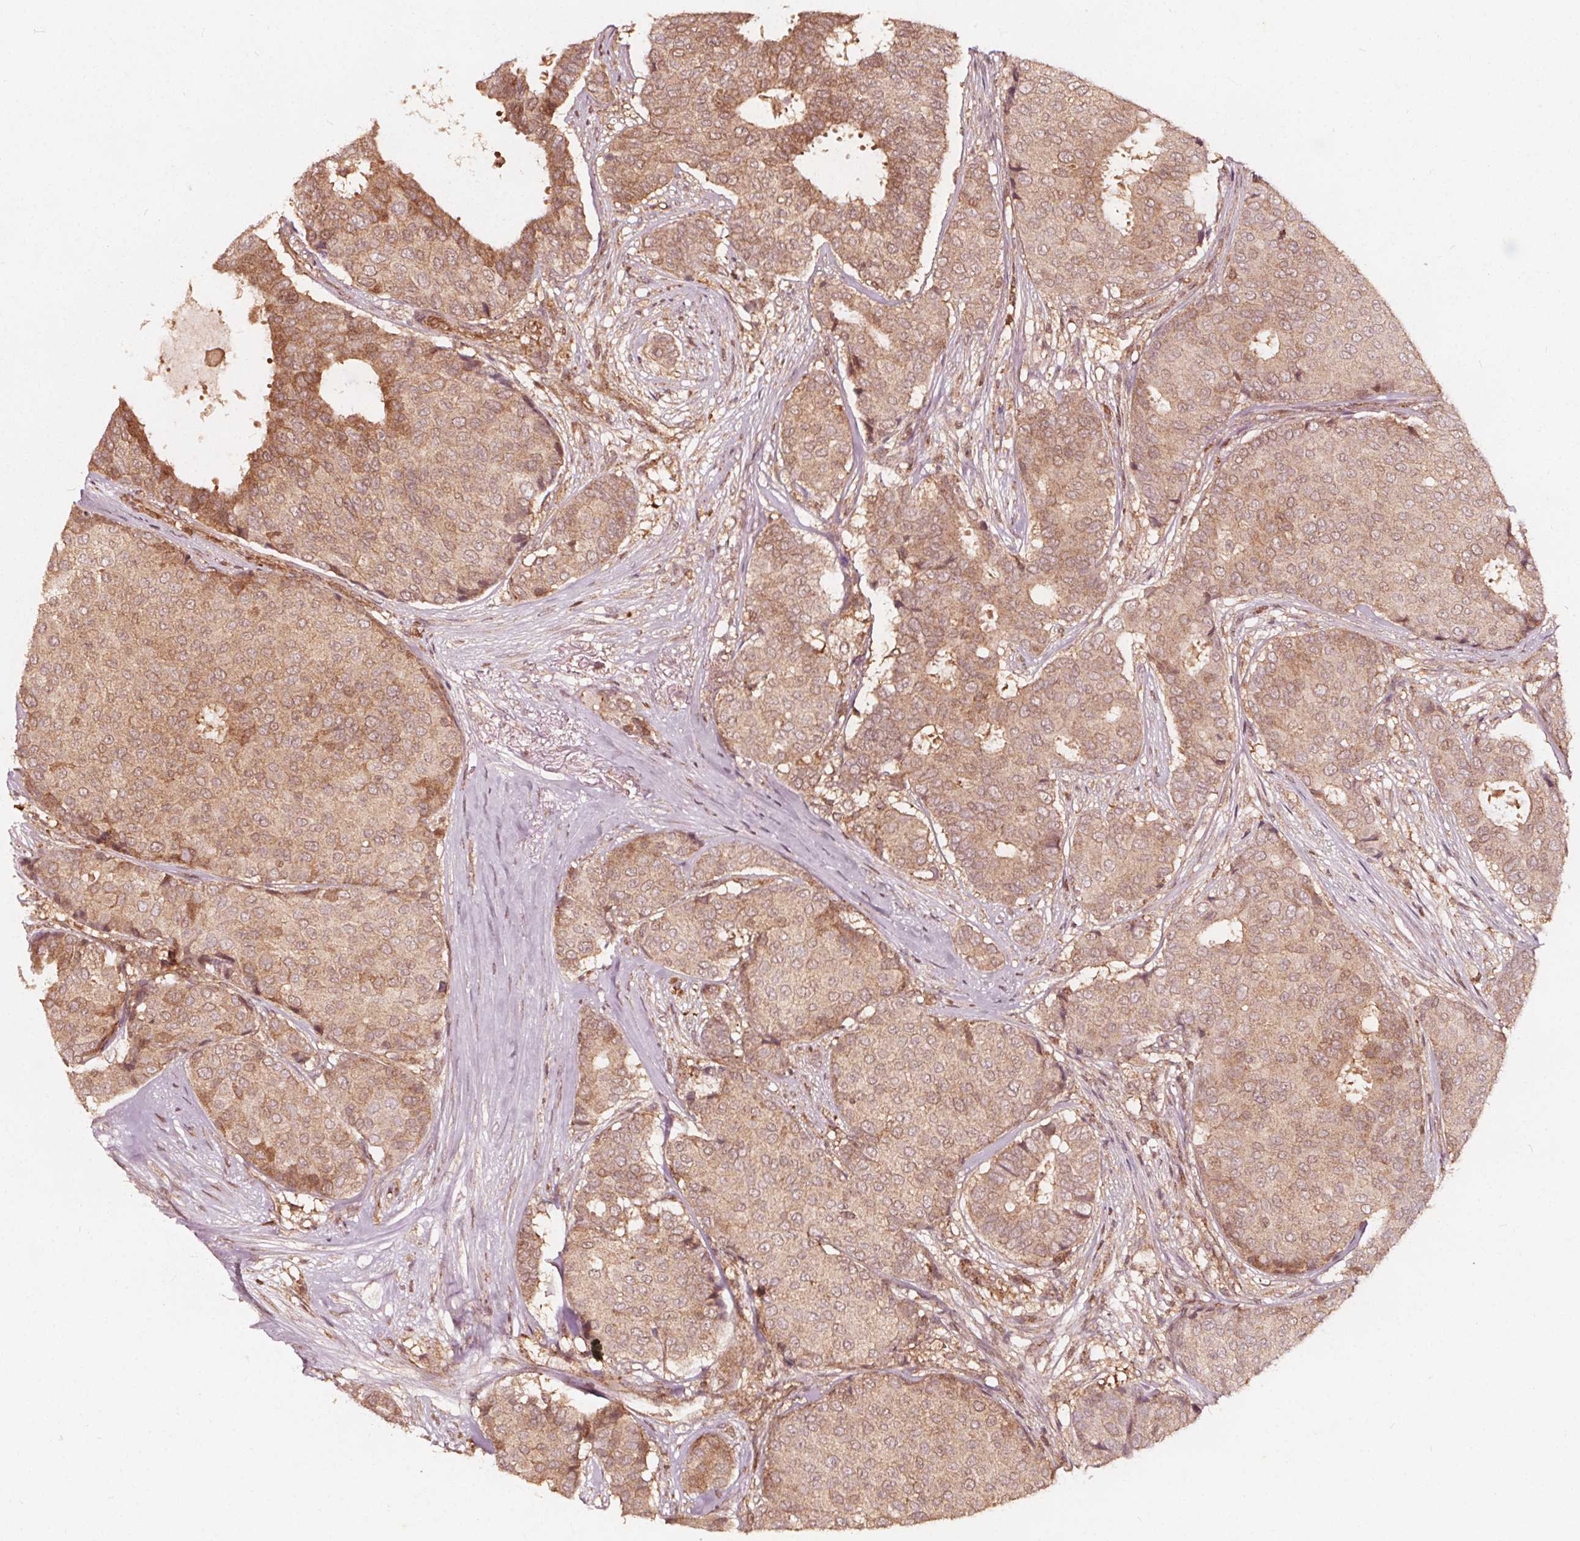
{"staining": {"intensity": "moderate", "quantity": ">75%", "location": "cytoplasmic/membranous"}, "tissue": "breast cancer", "cell_type": "Tumor cells", "image_type": "cancer", "snomed": [{"axis": "morphology", "description": "Duct carcinoma"}, {"axis": "topography", "description": "Breast"}], "caption": "This micrograph reveals immunohistochemistry staining of human breast infiltrating ductal carcinoma, with medium moderate cytoplasmic/membranous expression in about >75% of tumor cells.", "gene": "AIP", "patient": {"sex": "female", "age": 75}}